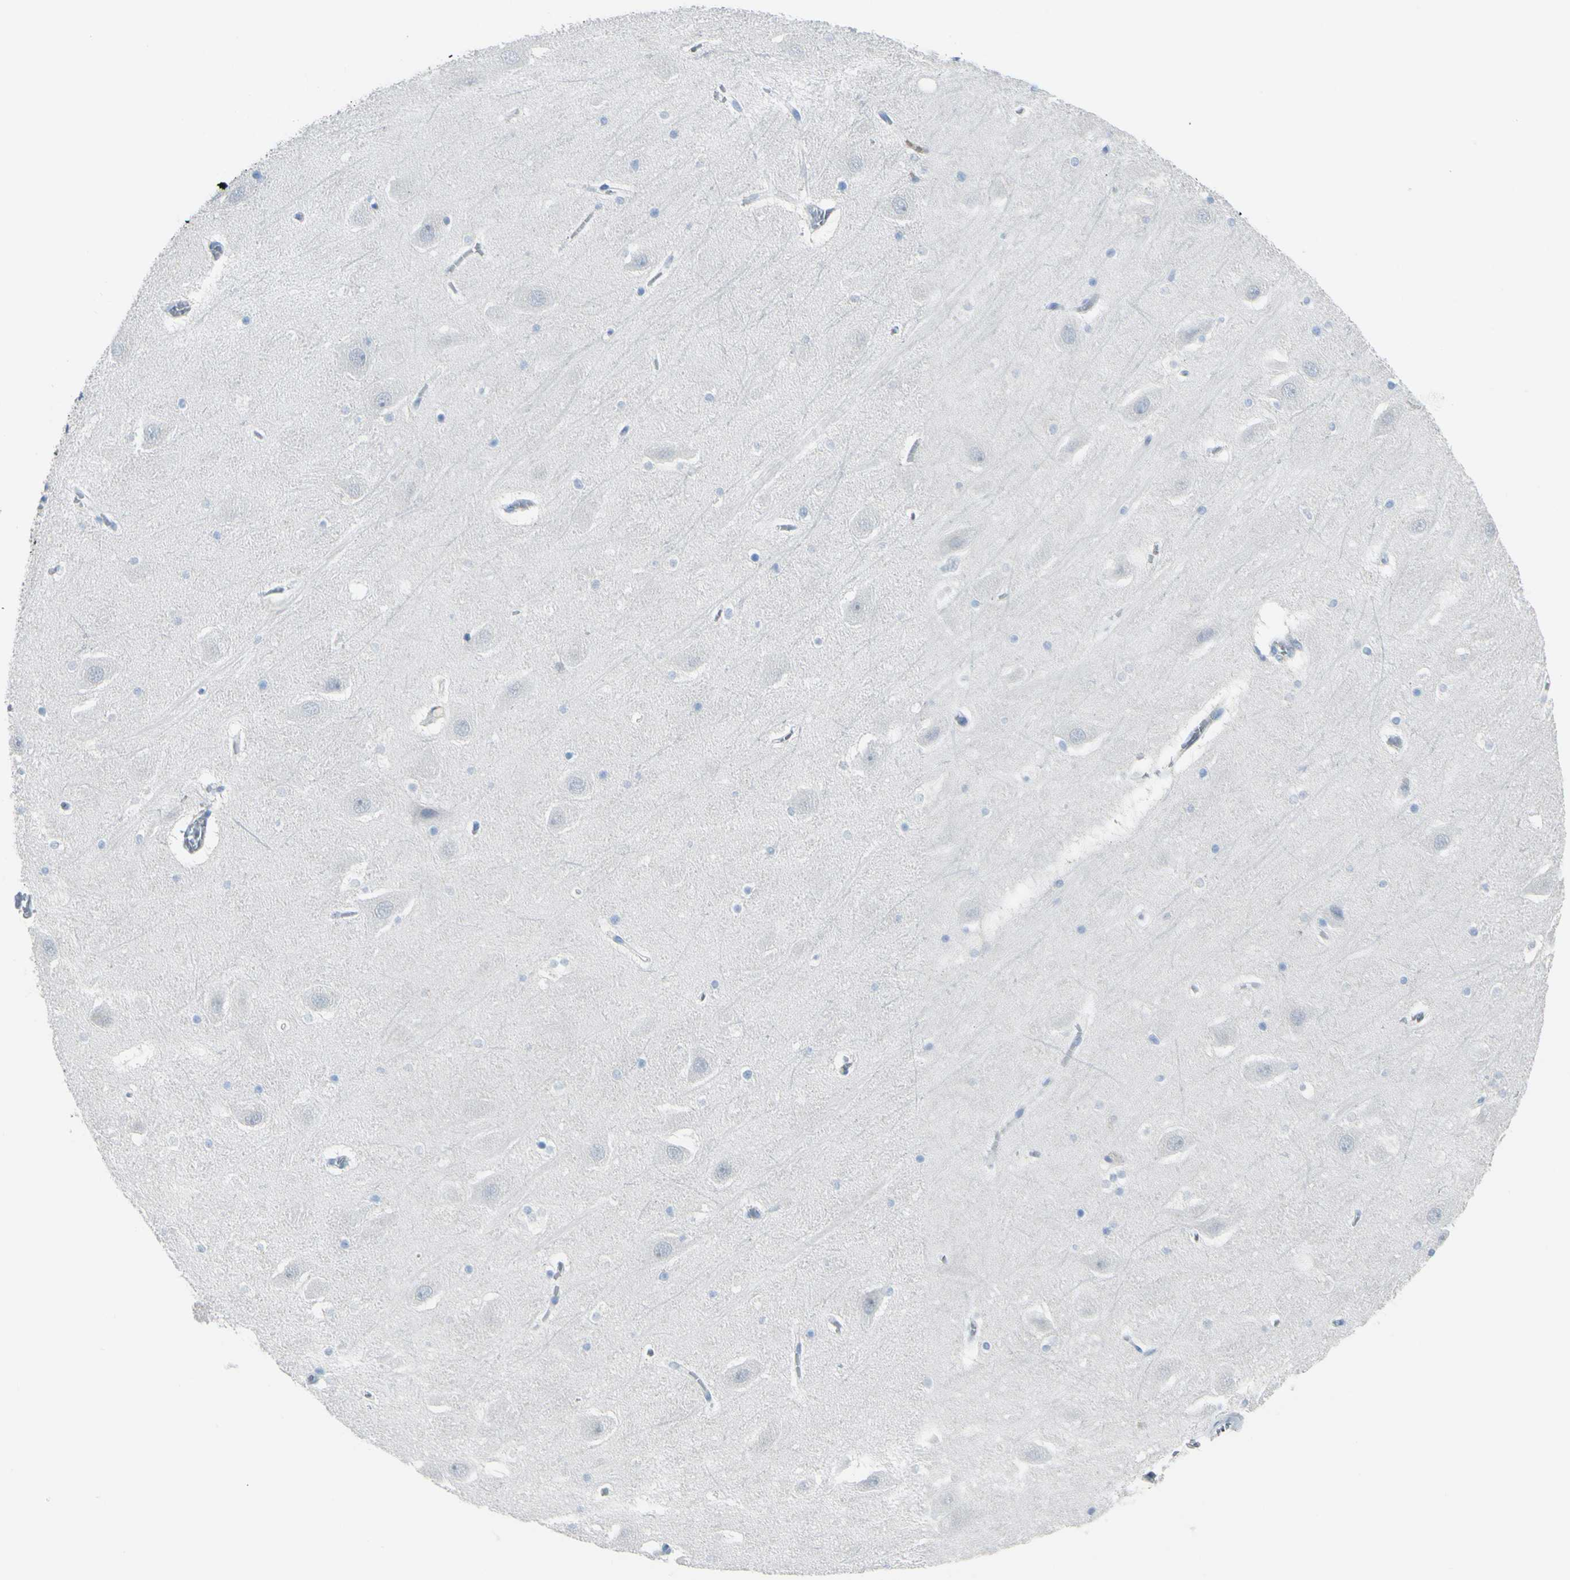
{"staining": {"intensity": "negative", "quantity": "none", "location": "none"}, "tissue": "hippocampus", "cell_type": "Glial cells", "image_type": "normal", "snomed": [{"axis": "morphology", "description": "Normal tissue, NOS"}, {"axis": "topography", "description": "Hippocampus"}], "caption": "IHC micrograph of benign hippocampus: human hippocampus stained with DAB (3,3'-diaminobenzidine) displays no significant protein expression in glial cells. (Immunohistochemistry (ihc), brightfield microscopy, high magnification).", "gene": "ZNF557", "patient": {"sex": "male", "age": 45}}